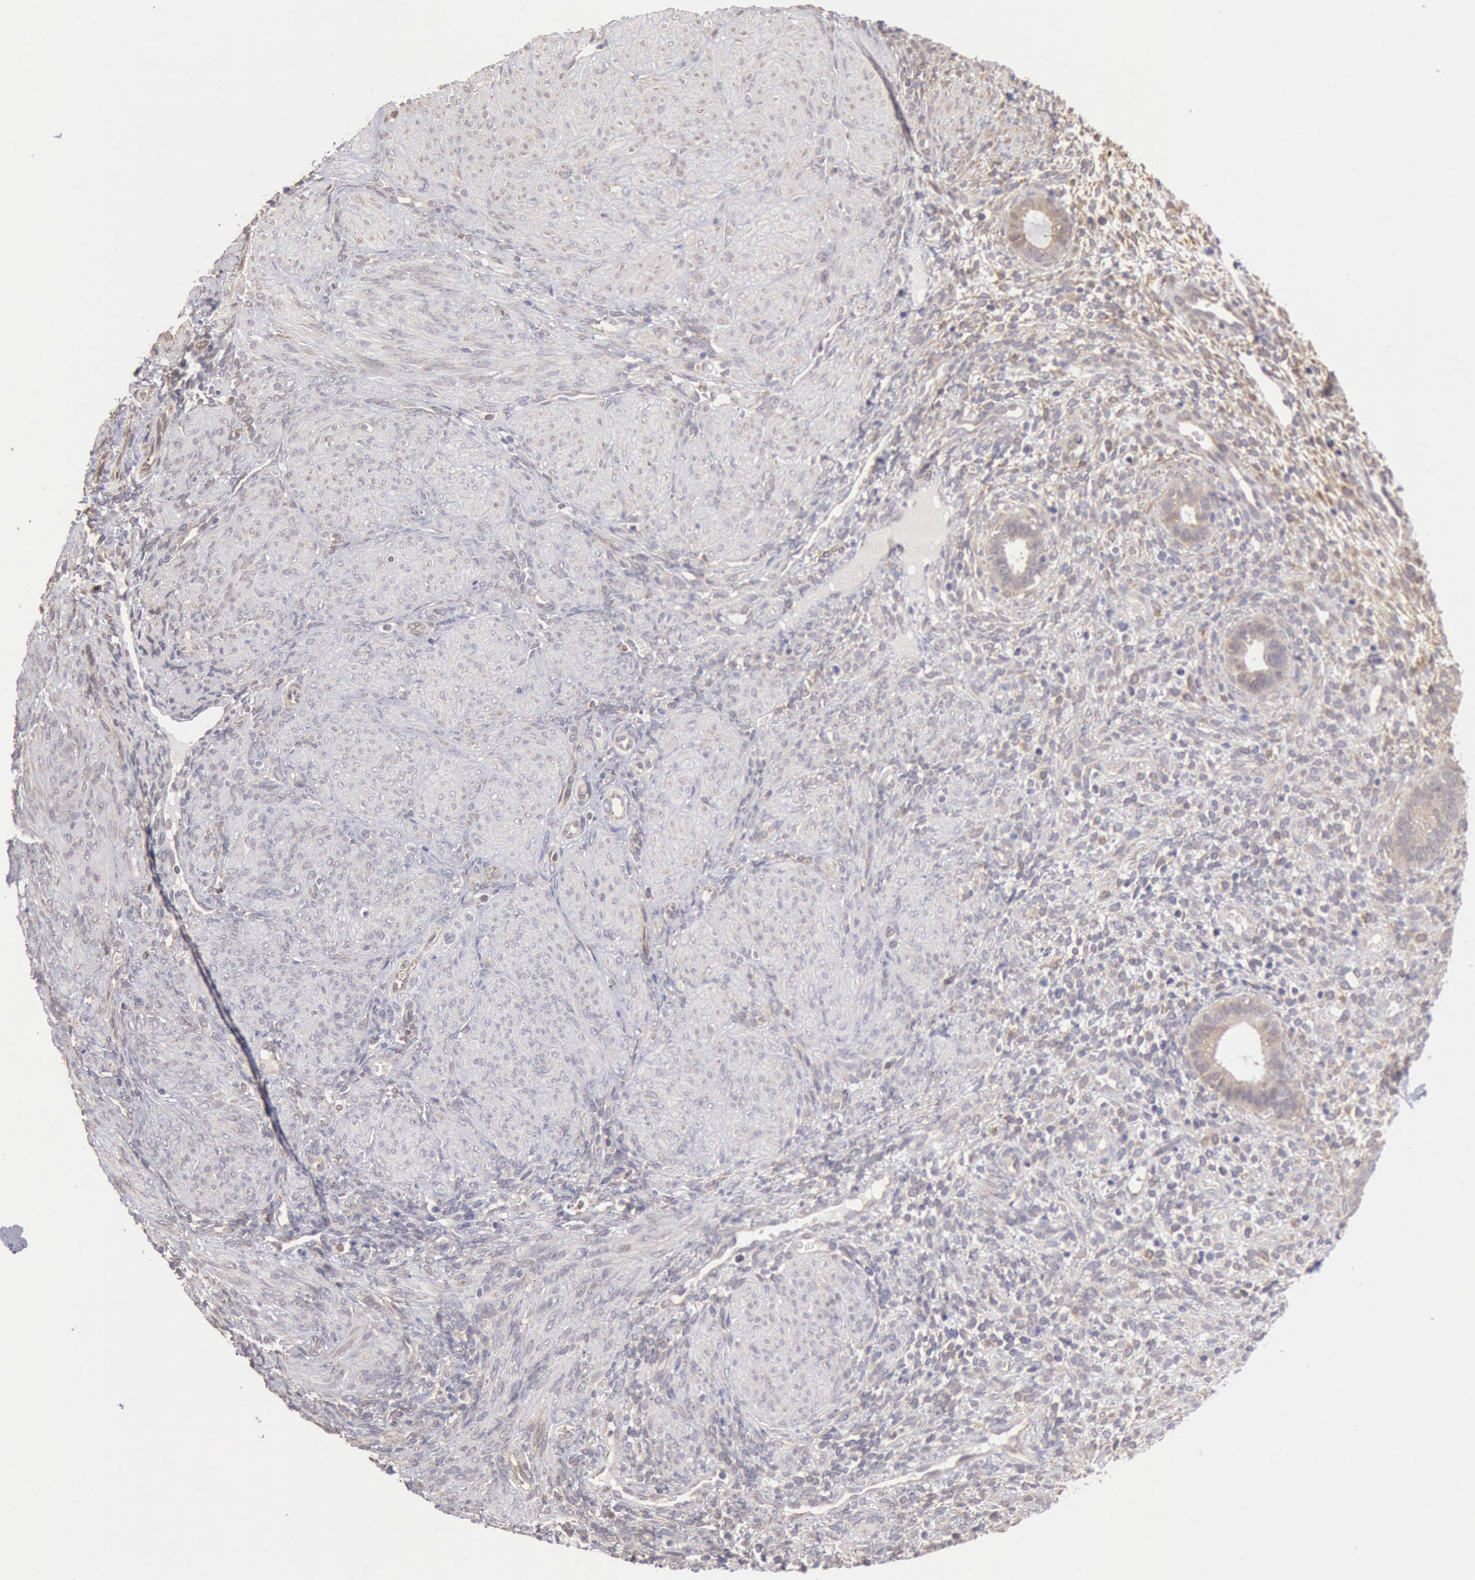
{"staining": {"intensity": "weak", "quantity": "25%-75%", "location": "cytoplasmic/membranous"}, "tissue": "endometrium", "cell_type": "Cells in endometrial stroma", "image_type": "normal", "snomed": [{"axis": "morphology", "description": "Normal tissue, NOS"}, {"axis": "topography", "description": "Endometrium"}], "caption": "DAB (3,3'-diaminobenzidine) immunohistochemical staining of normal human endometrium reveals weak cytoplasmic/membranous protein expression in approximately 25%-75% of cells in endometrial stroma.", "gene": "COMT", "patient": {"sex": "female", "age": 72}}